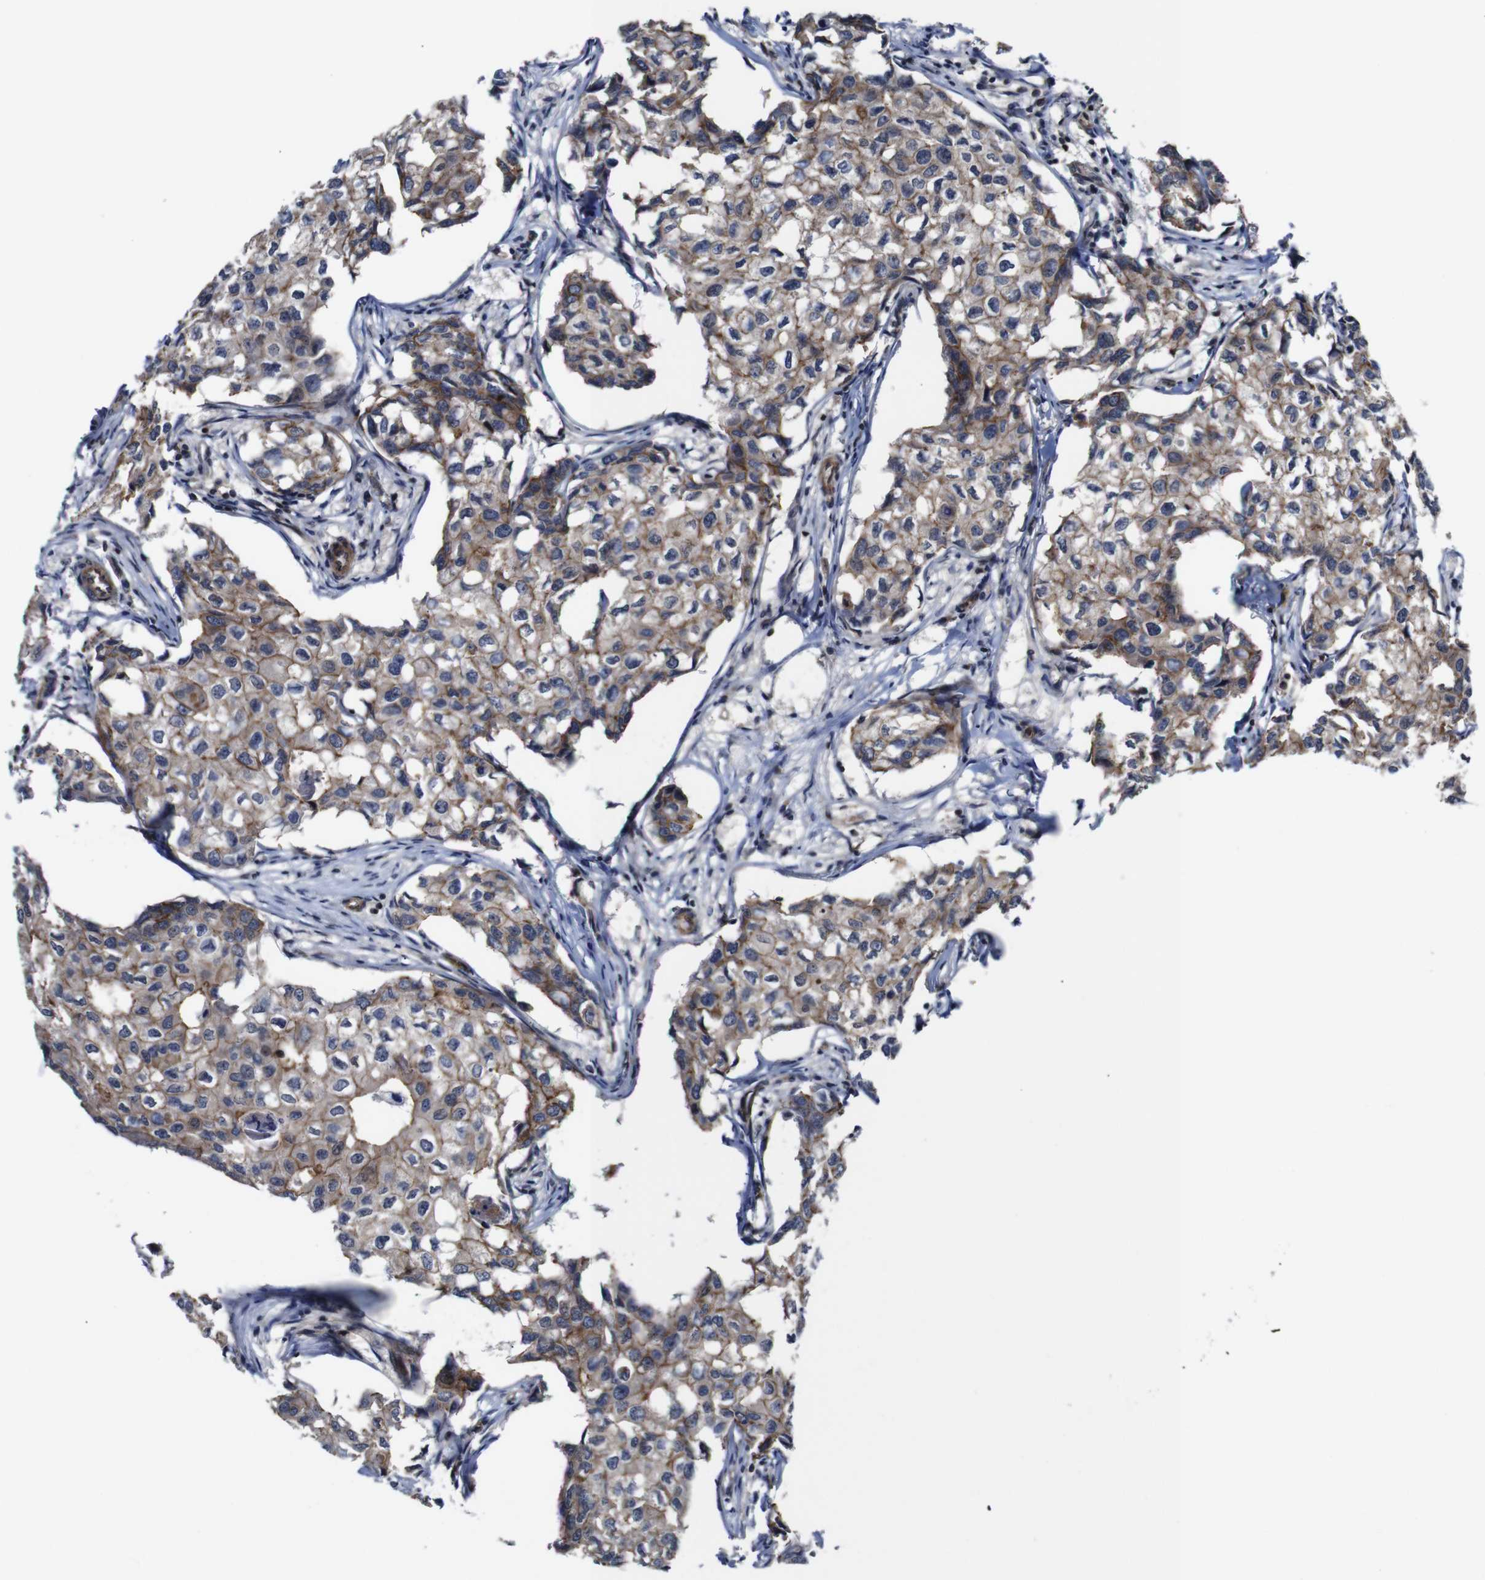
{"staining": {"intensity": "moderate", "quantity": ">75%", "location": "cytoplasmic/membranous"}, "tissue": "breast cancer", "cell_type": "Tumor cells", "image_type": "cancer", "snomed": [{"axis": "morphology", "description": "Duct carcinoma"}, {"axis": "topography", "description": "Breast"}], "caption": "Tumor cells demonstrate medium levels of moderate cytoplasmic/membranous expression in approximately >75% of cells in human infiltrating ductal carcinoma (breast). (Brightfield microscopy of DAB IHC at high magnification).", "gene": "NANOS1", "patient": {"sex": "female", "age": 27}}